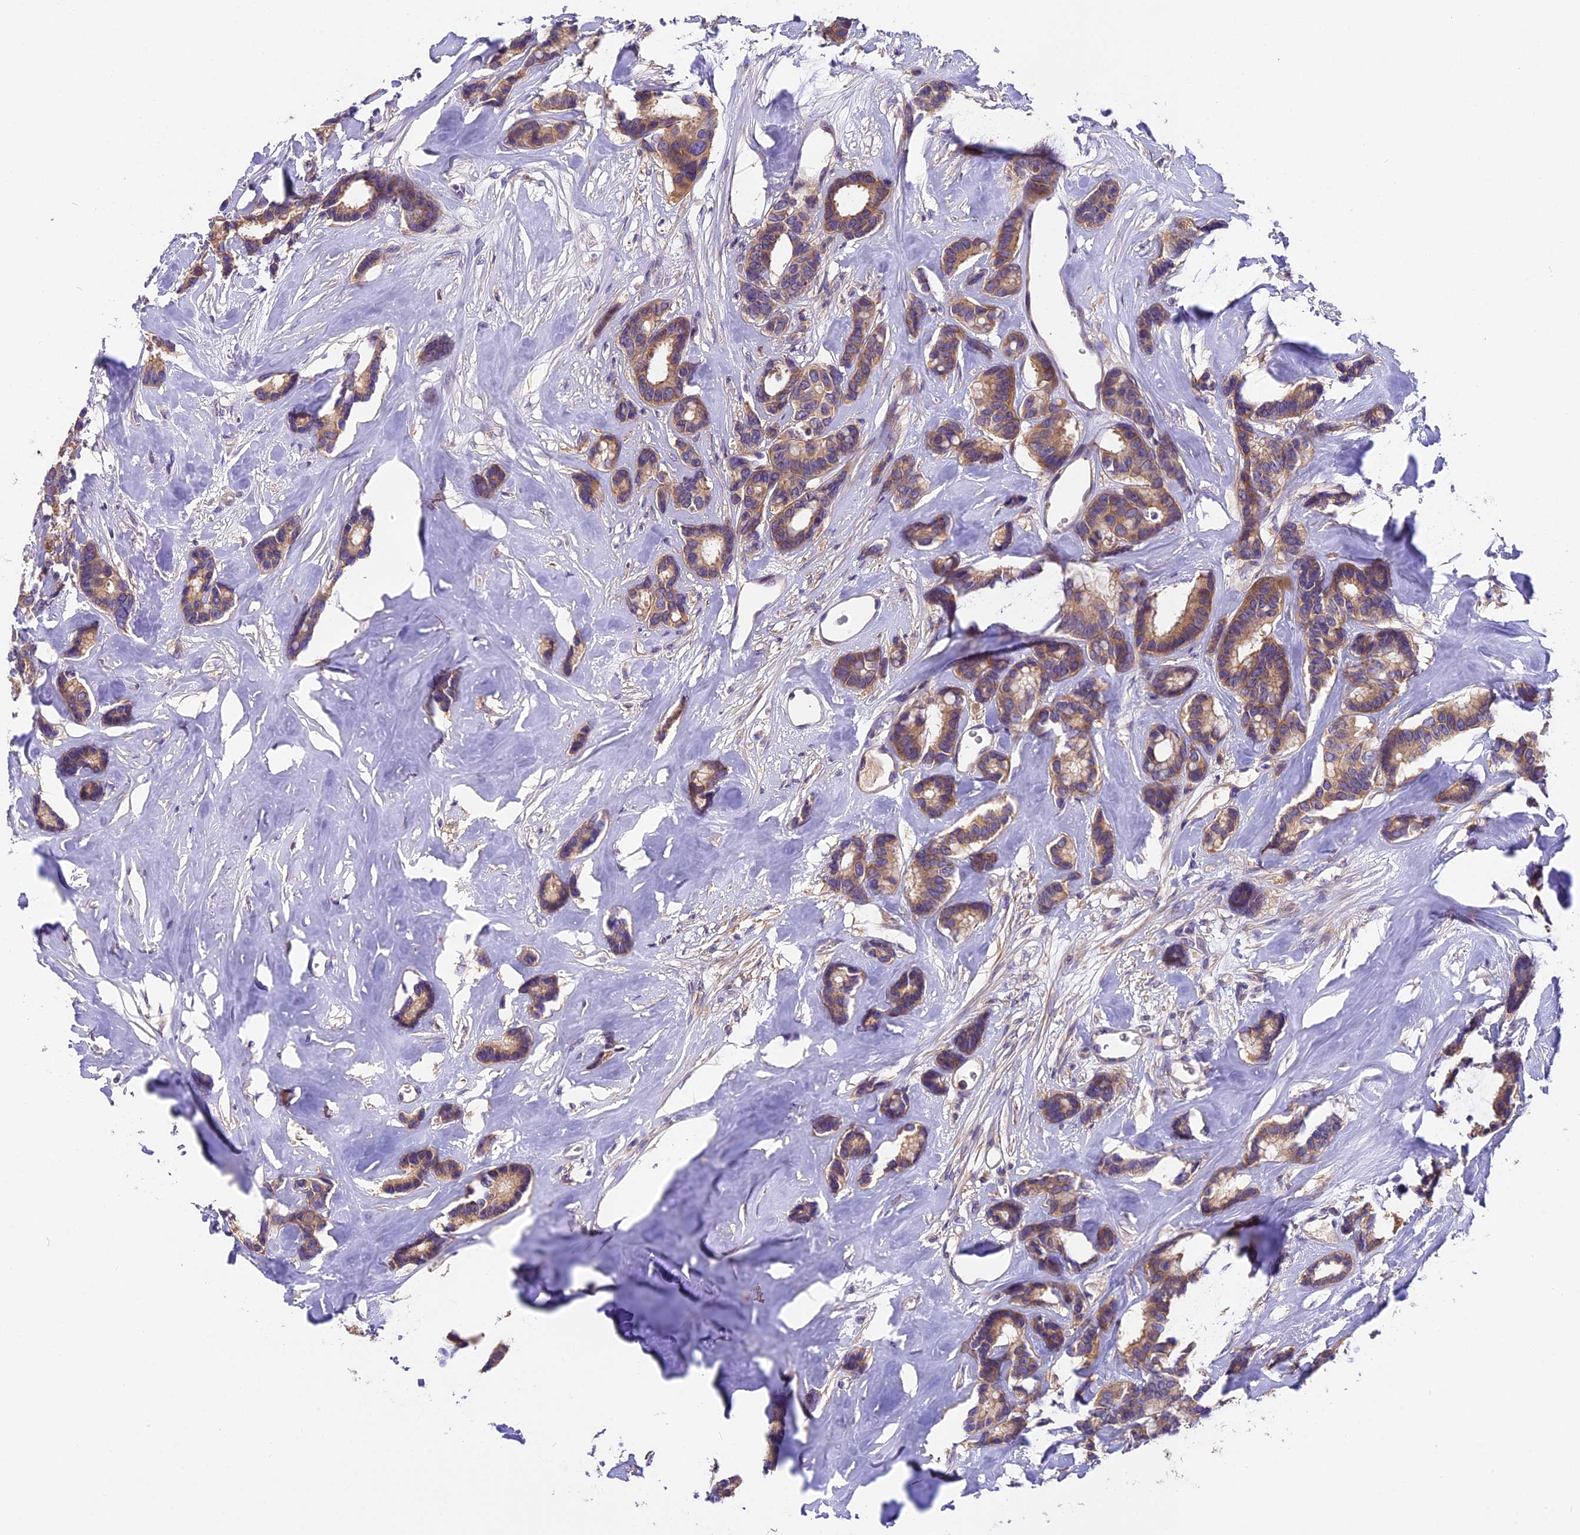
{"staining": {"intensity": "moderate", "quantity": ">75%", "location": "cytoplasmic/membranous"}, "tissue": "breast cancer", "cell_type": "Tumor cells", "image_type": "cancer", "snomed": [{"axis": "morphology", "description": "Duct carcinoma"}, {"axis": "topography", "description": "Breast"}], "caption": "Invasive ductal carcinoma (breast) was stained to show a protein in brown. There is medium levels of moderate cytoplasmic/membranous staining in approximately >75% of tumor cells.", "gene": "FAM98C", "patient": {"sex": "female", "age": 87}}